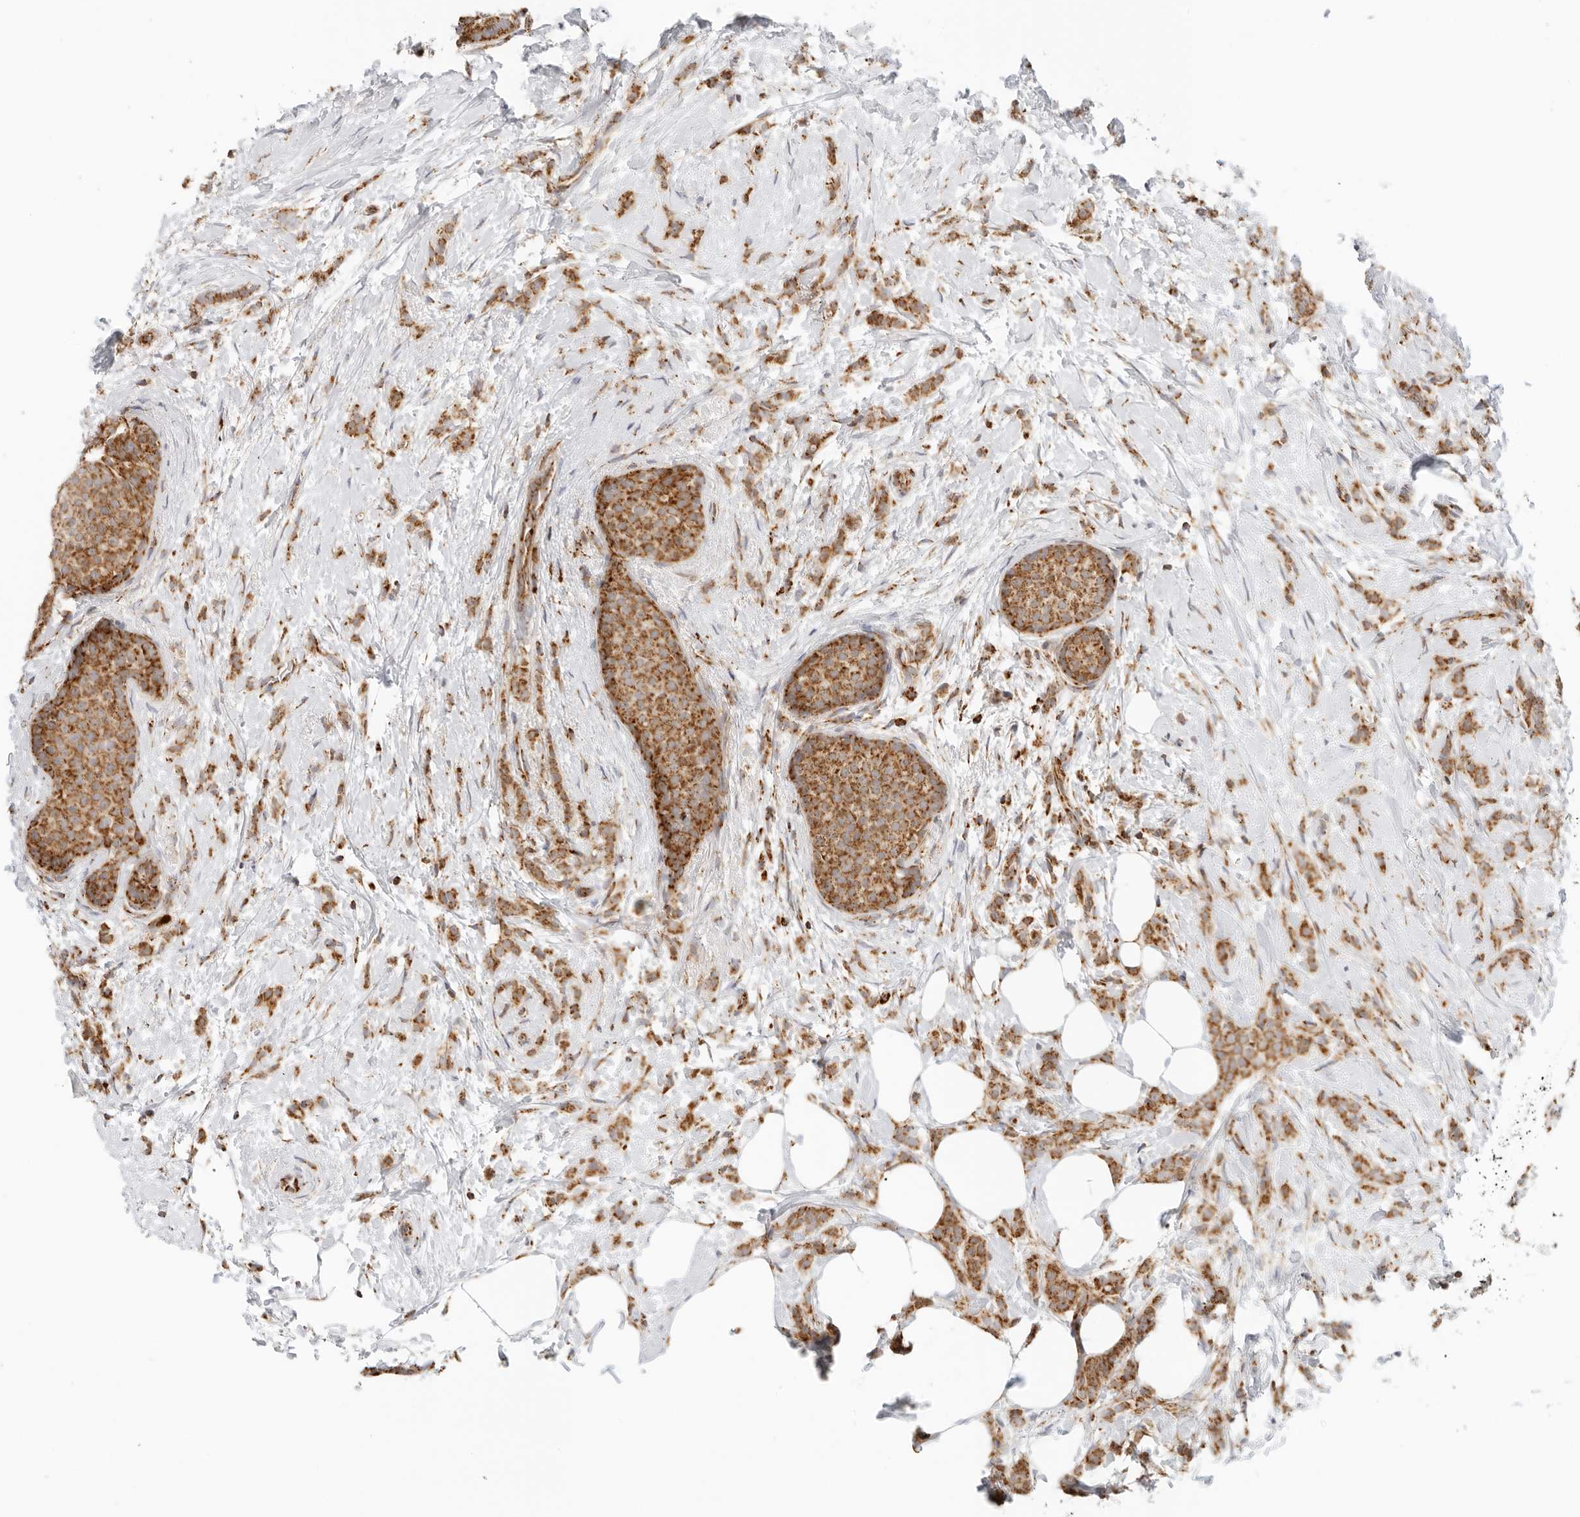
{"staining": {"intensity": "moderate", "quantity": ">75%", "location": "cytoplasmic/membranous"}, "tissue": "breast cancer", "cell_type": "Tumor cells", "image_type": "cancer", "snomed": [{"axis": "morphology", "description": "Lobular carcinoma, in situ"}, {"axis": "morphology", "description": "Lobular carcinoma"}, {"axis": "topography", "description": "Breast"}], "caption": "Brown immunohistochemical staining in breast cancer exhibits moderate cytoplasmic/membranous expression in approximately >75% of tumor cells. The protein of interest is stained brown, and the nuclei are stained in blue (DAB (3,3'-diaminobenzidine) IHC with brightfield microscopy, high magnification).", "gene": "RC3H1", "patient": {"sex": "female", "age": 41}}